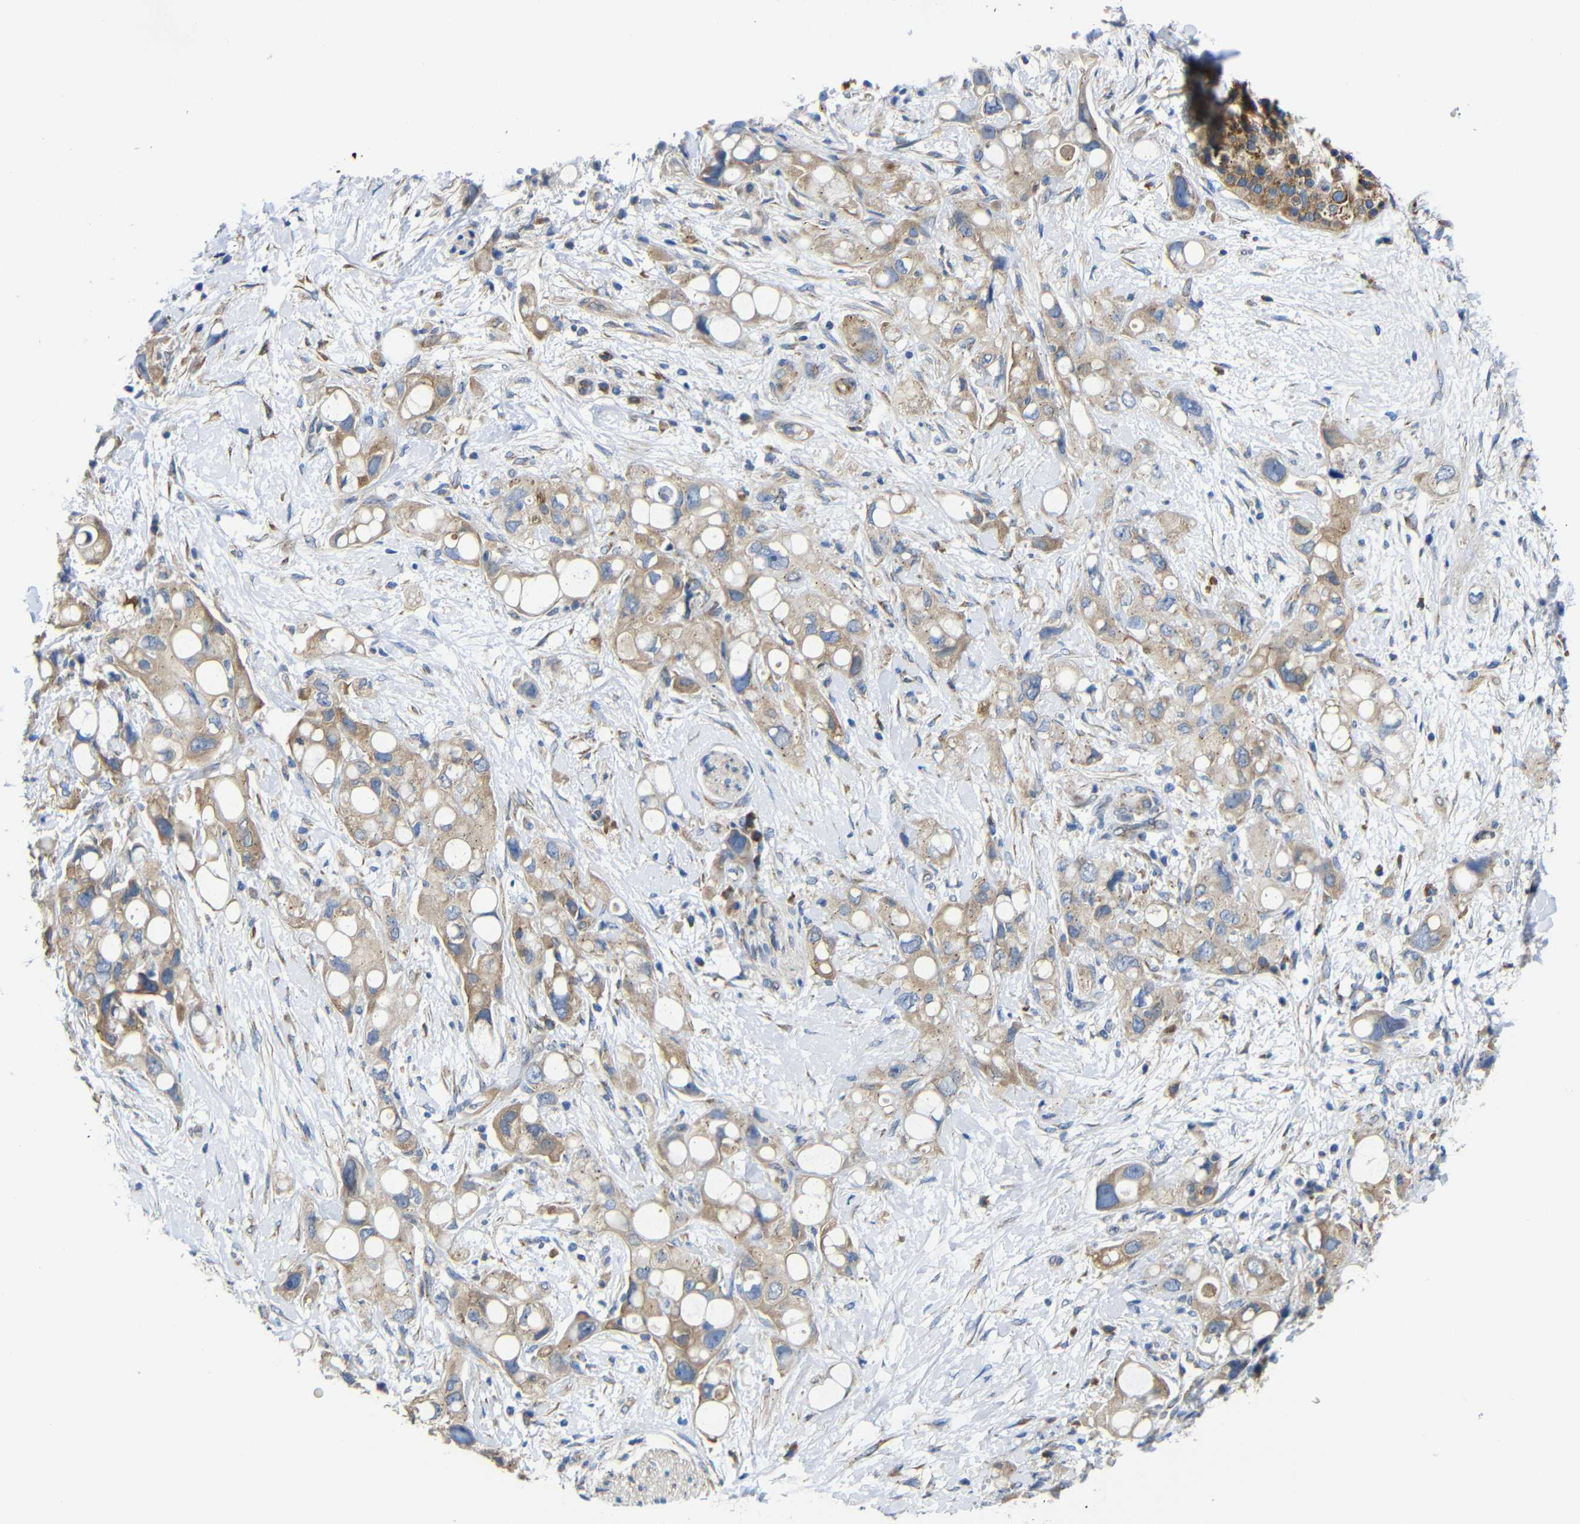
{"staining": {"intensity": "weak", "quantity": ">75%", "location": "cytoplasmic/membranous"}, "tissue": "pancreatic cancer", "cell_type": "Tumor cells", "image_type": "cancer", "snomed": [{"axis": "morphology", "description": "Adenocarcinoma, NOS"}, {"axis": "topography", "description": "Pancreas"}], "caption": "A brown stain labels weak cytoplasmic/membranous positivity of a protein in human pancreatic cancer (adenocarcinoma) tumor cells.", "gene": "DDRGK1", "patient": {"sex": "female", "age": 56}}